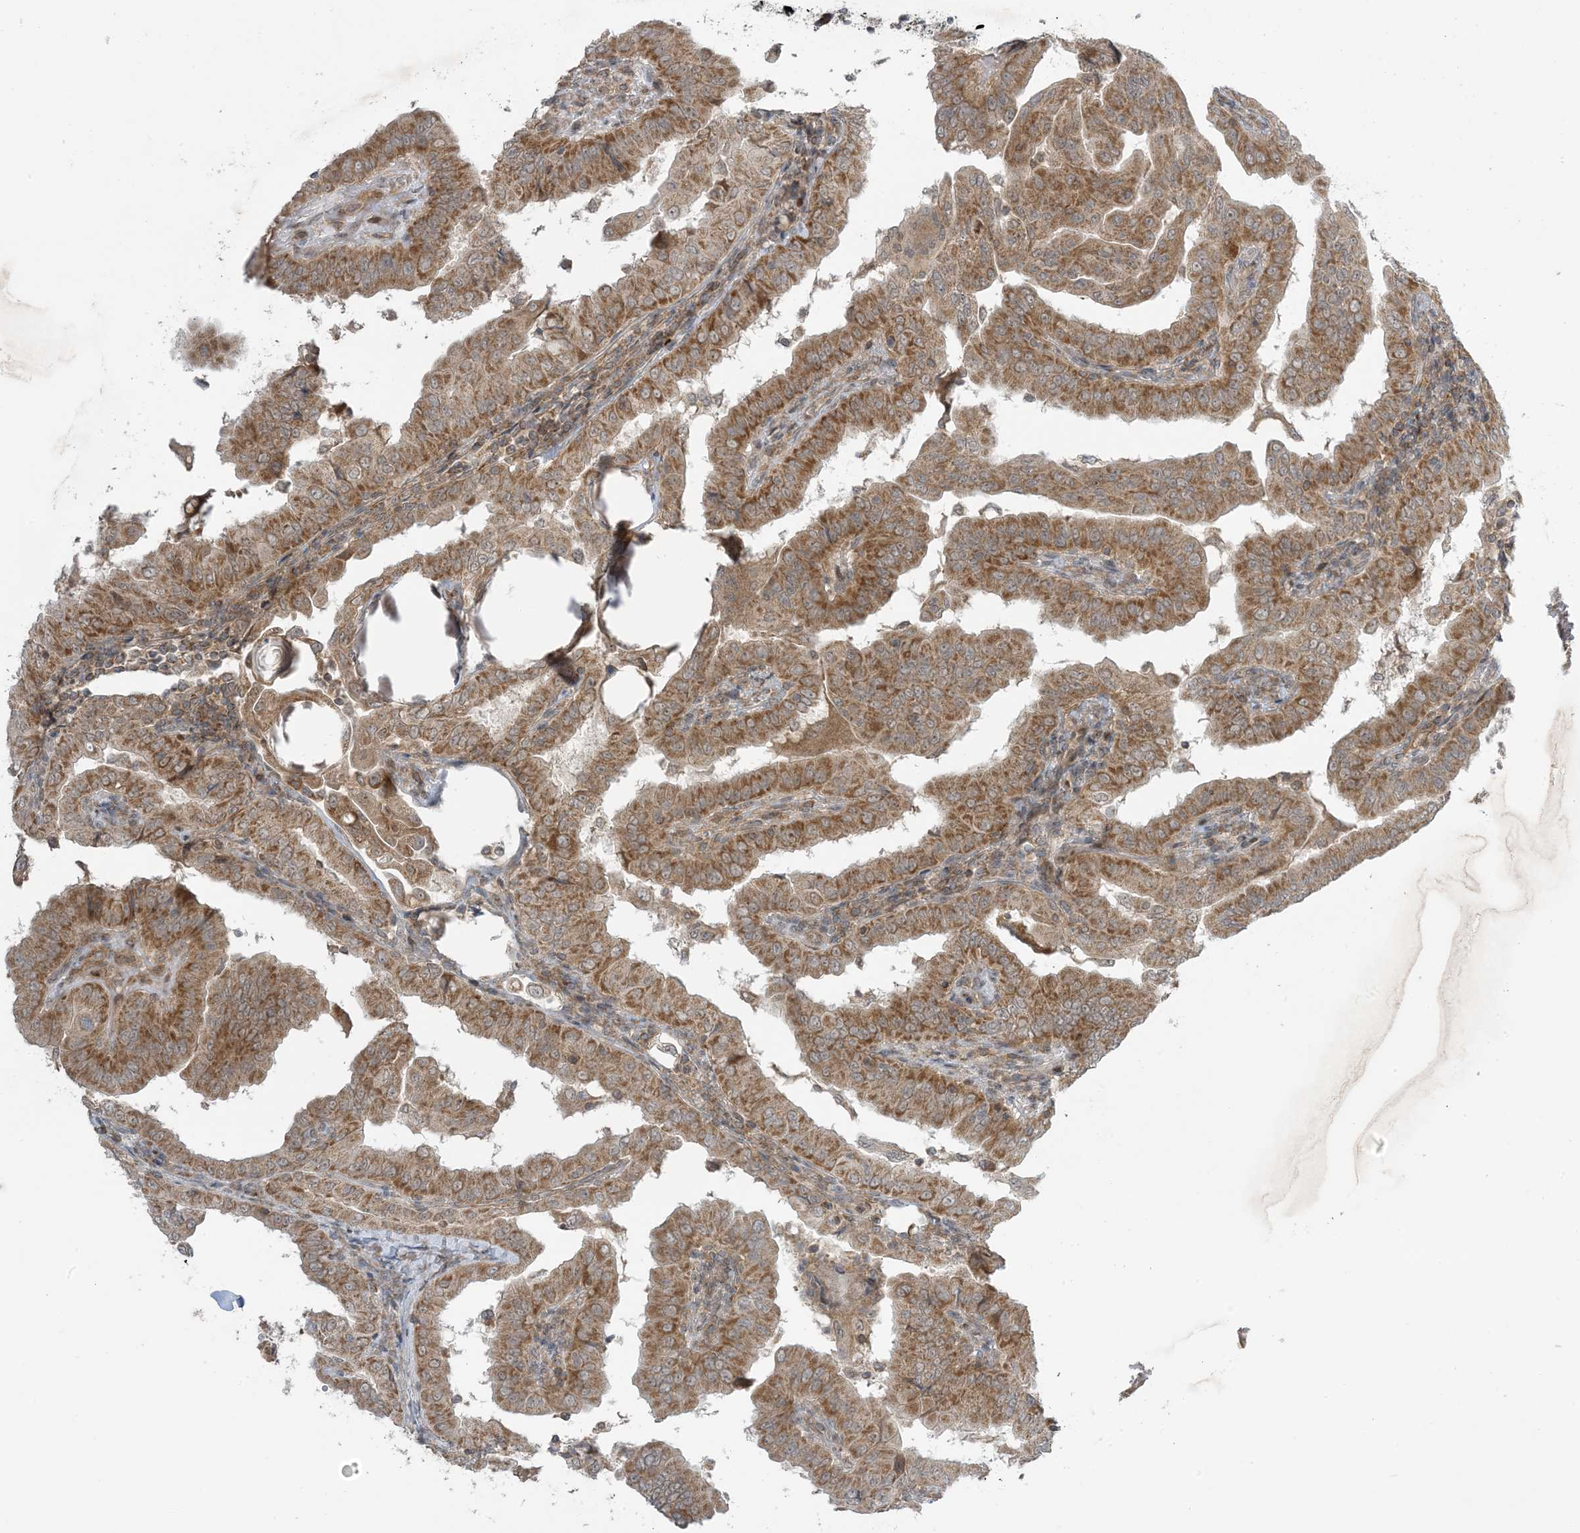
{"staining": {"intensity": "strong", "quantity": ">75%", "location": "cytoplasmic/membranous"}, "tissue": "thyroid cancer", "cell_type": "Tumor cells", "image_type": "cancer", "snomed": [{"axis": "morphology", "description": "Papillary adenocarcinoma, NOS"}, {"axis": "topography", "description": "Thyroid gland"}], "caption": "Thyroid papillary adenocarcinoma was stained to show a protein in brown. There is high levels of strong cytoplasmic/membranous staining in about >75% of tumor cells. The staining is performed using DAB (3,3'-diaminobenzidine) brown chromogen to label protein expression. The nuclei are counter-stained blue using hematoxylin.", "gene": "PHLDB2", "patient": {"sex": "male", "age": 33}}